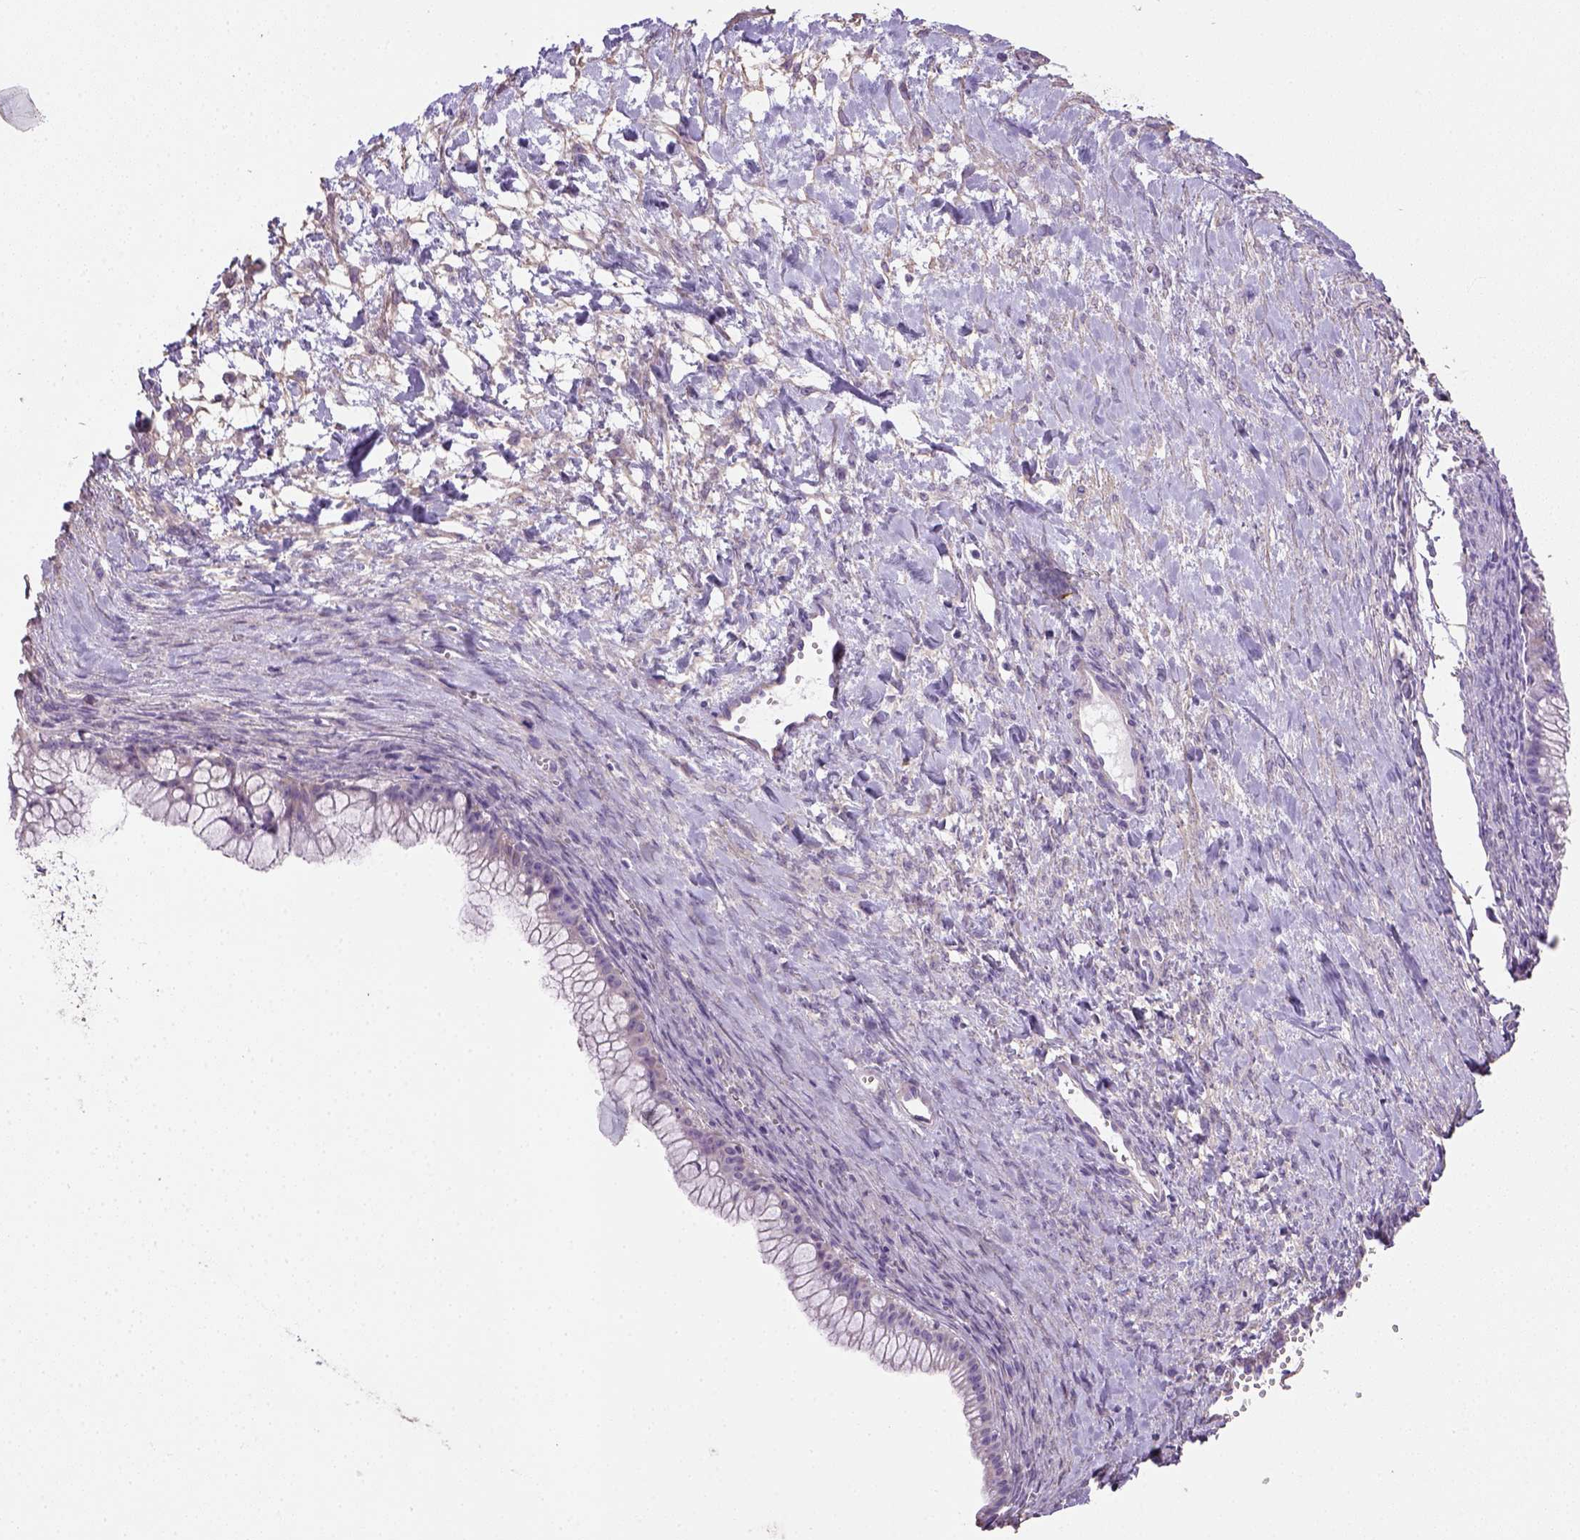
{"staining": {"intensity": "negative", "quantity": "none", "location": "none"}, "tissue": "ovarian cancer", "cell_type": "Tumor cells", "image_type": "cancer", "snomed": [{"axis": "morphology", "description": "Cystadenocarcinoma, mucinous, NOS"}, {"axis": "topography", "description": "Ovary"}], "caption": "The micrograph reveals no staining of tumor cells in ovarian cancer (mucinous cystadenocarcinoma).", "gene": "HTRA1", "patient": {"sex": "female", "age": 41}}